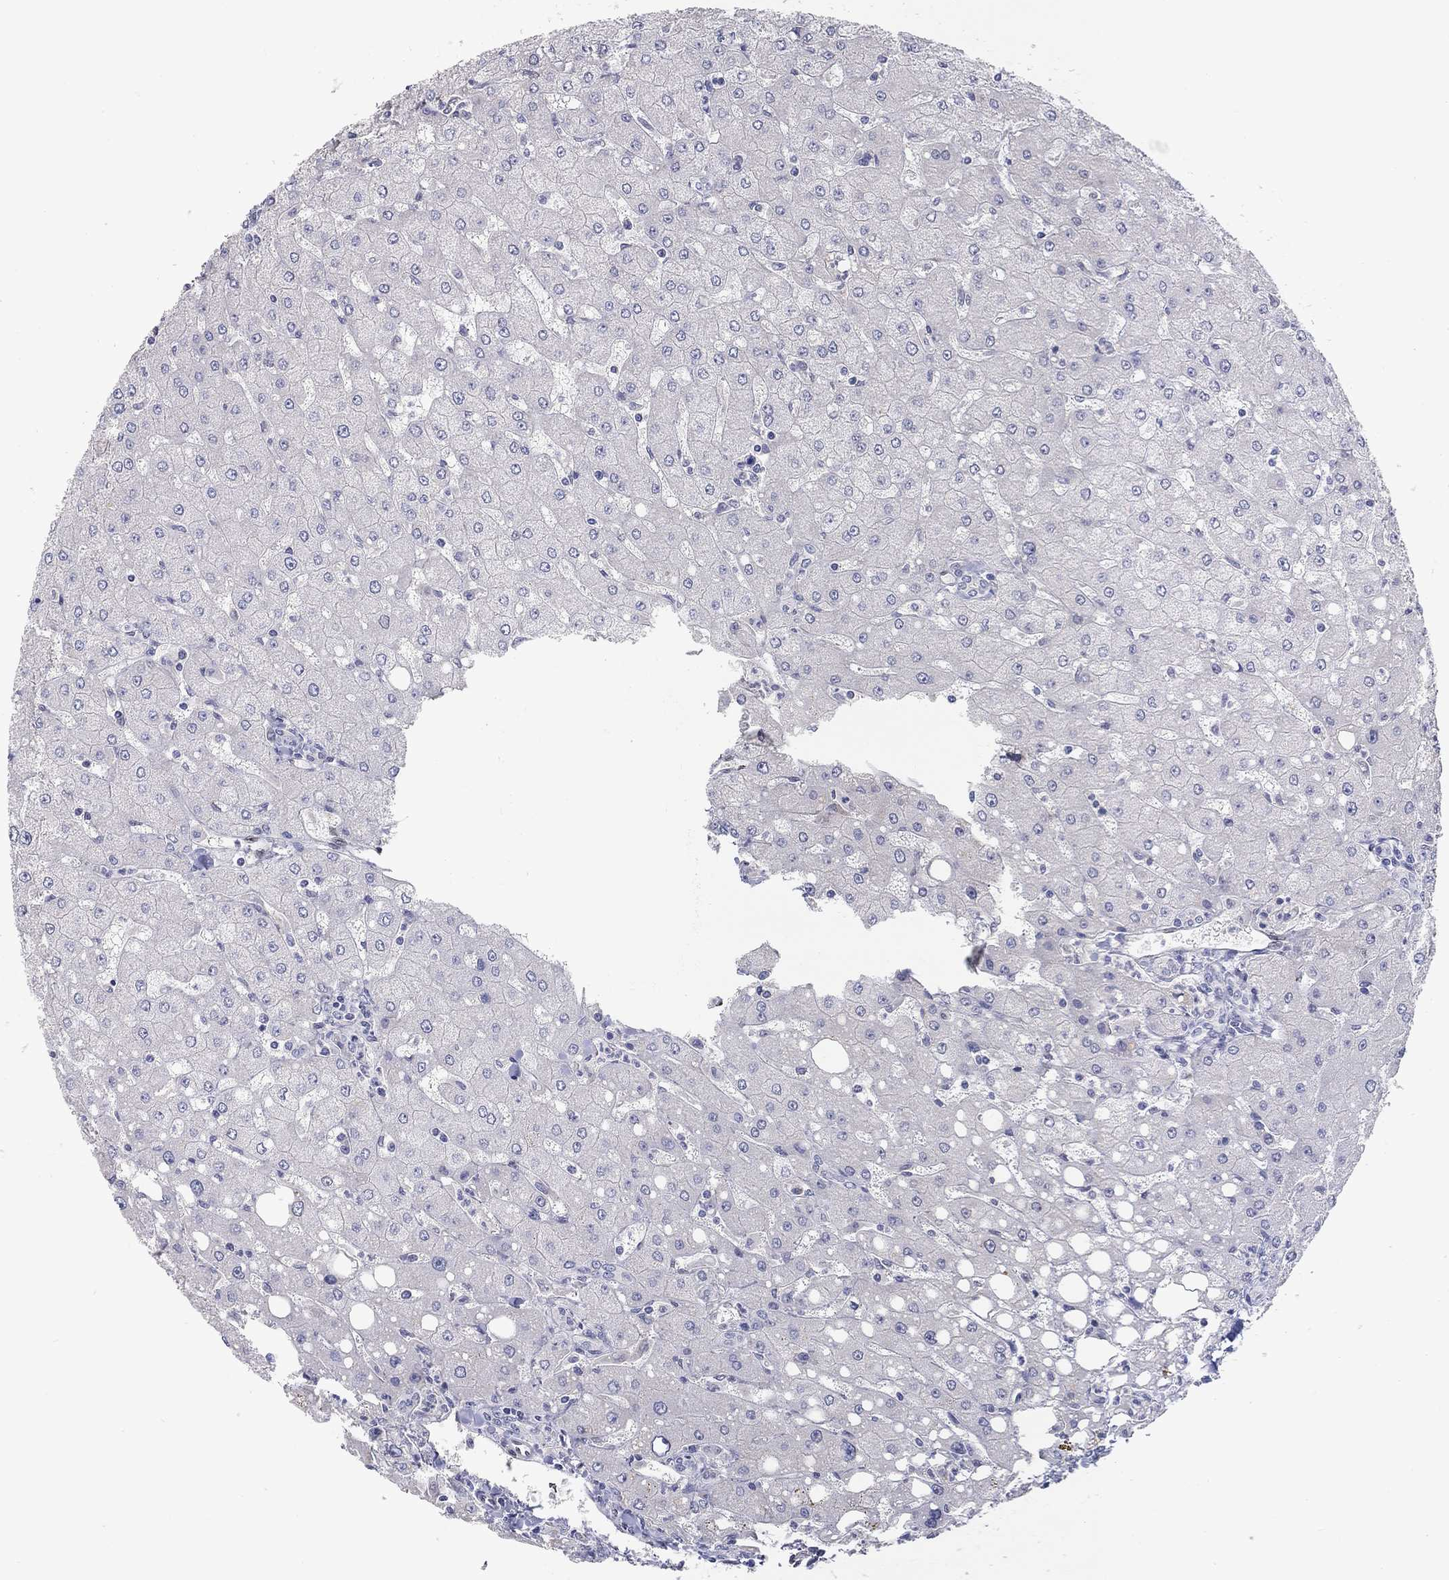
{"staining": {"intensity": "negative", "quantity": "none", "location": "none"}, "tissue": "liver", "cell_type": "Cholangiocytes", "image_type": "normal", "snomed": [{"axis": "morphology", "description": "Normal tissue, NOS"}, {"axis": "topography", "description": "Liver"}], "caption": "The photomicrograph shows no significant positivity in cholangiocytes of liver.", "gene": "FGF2", "patient": {"sex": "female", "age": 53}}